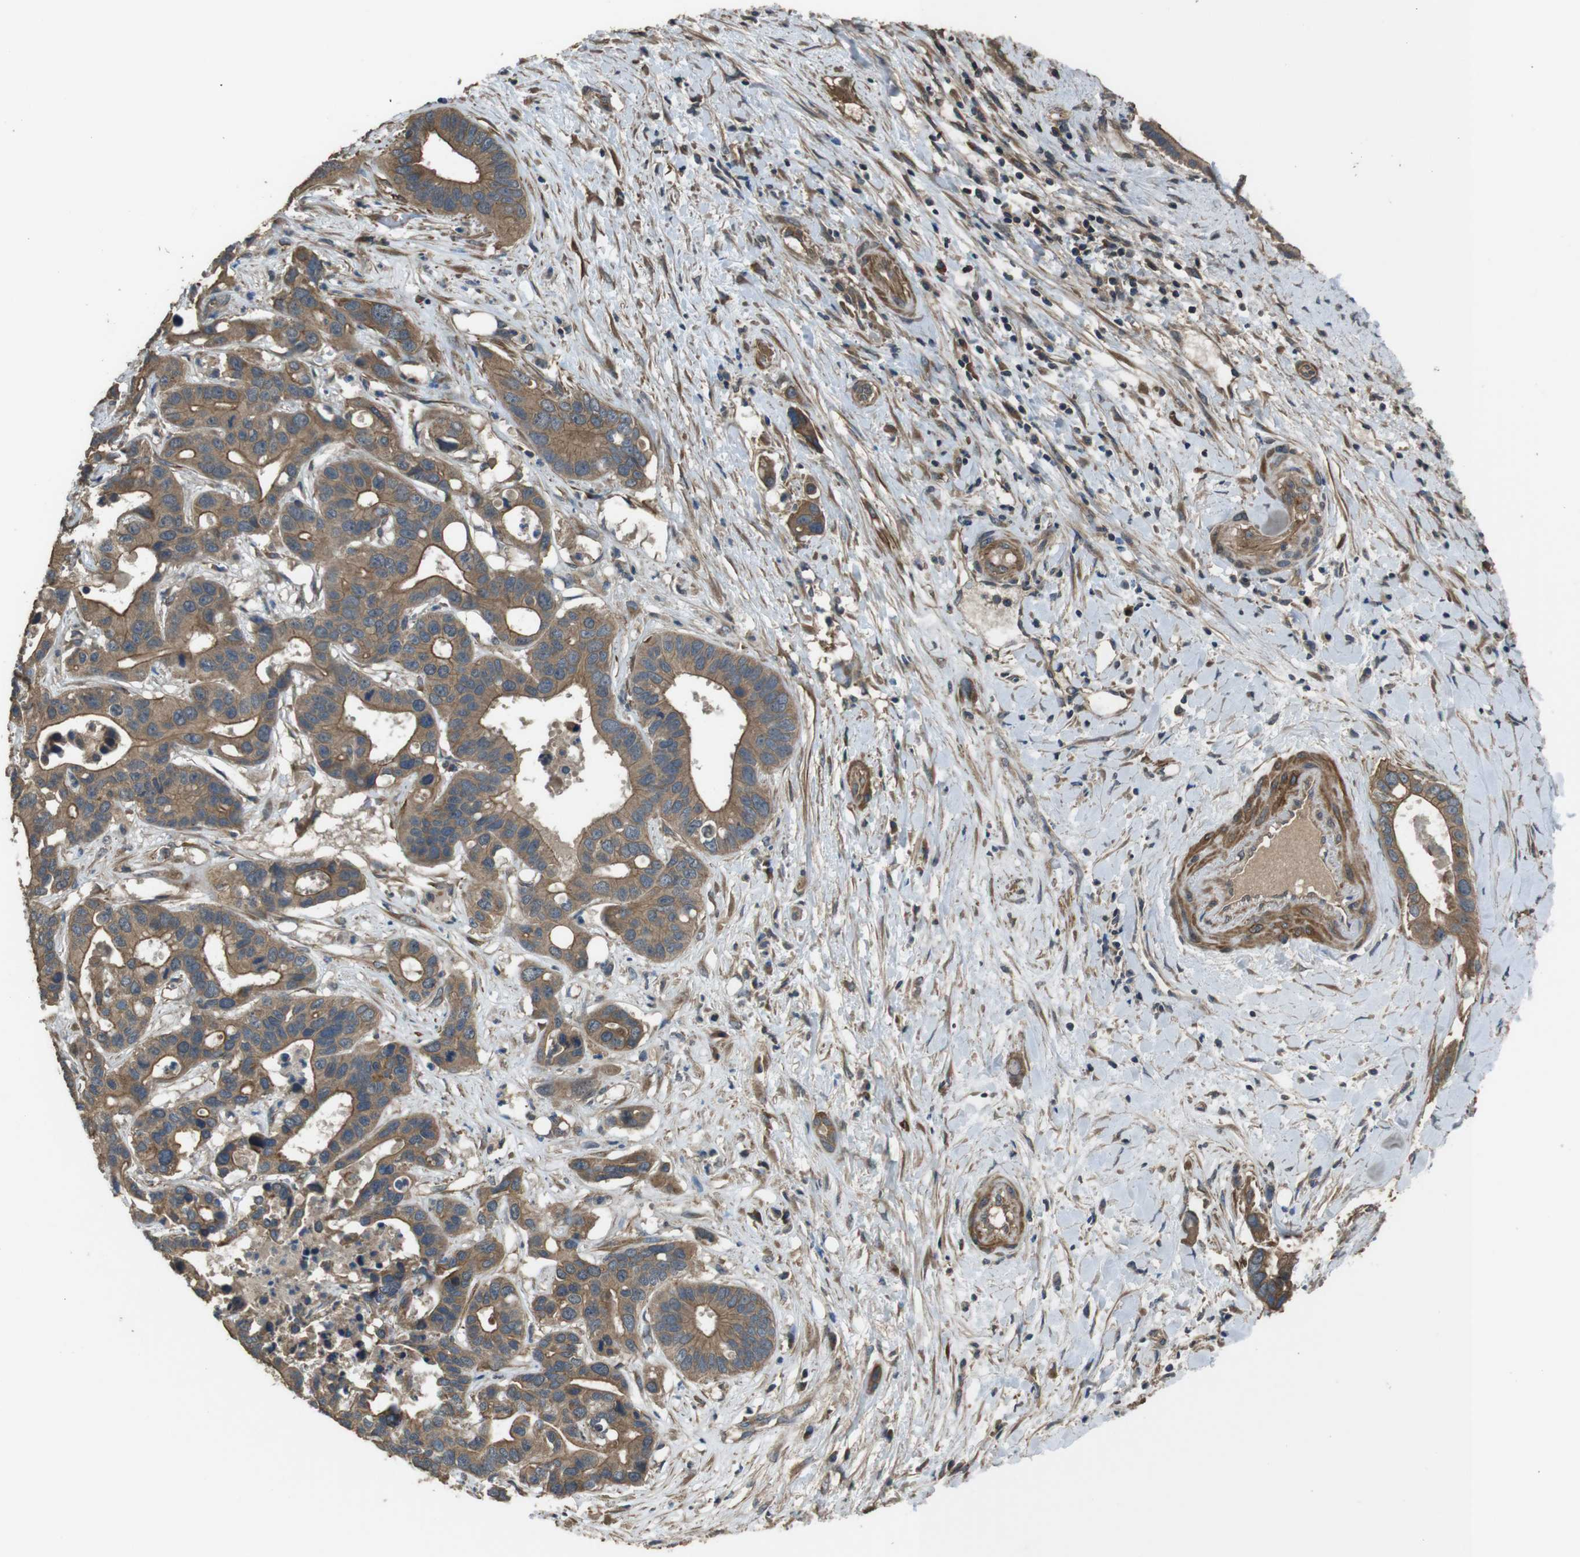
{"staining": {"intensity": "moderate", "quantity": ">75%", "location": "cytoplasmic/membranous"}, "tissue": "liver cancer", "cell_type": "Tumor cells", "image_type": "cancer", "snomed": [{"axis": "morphology", "description": "Cholangiocarcinoma"}, {"axis": "topography", "description": "Liver"}], "caption": "Liver cholangiocarcinoma tissue reveals moderate cytoplasmic/membranous positivity in approximately >75% of tumor cells, visualized by immunohistochemistry.", "gene": "FUT2", "patient": {"sex": "female", "age": 65}}